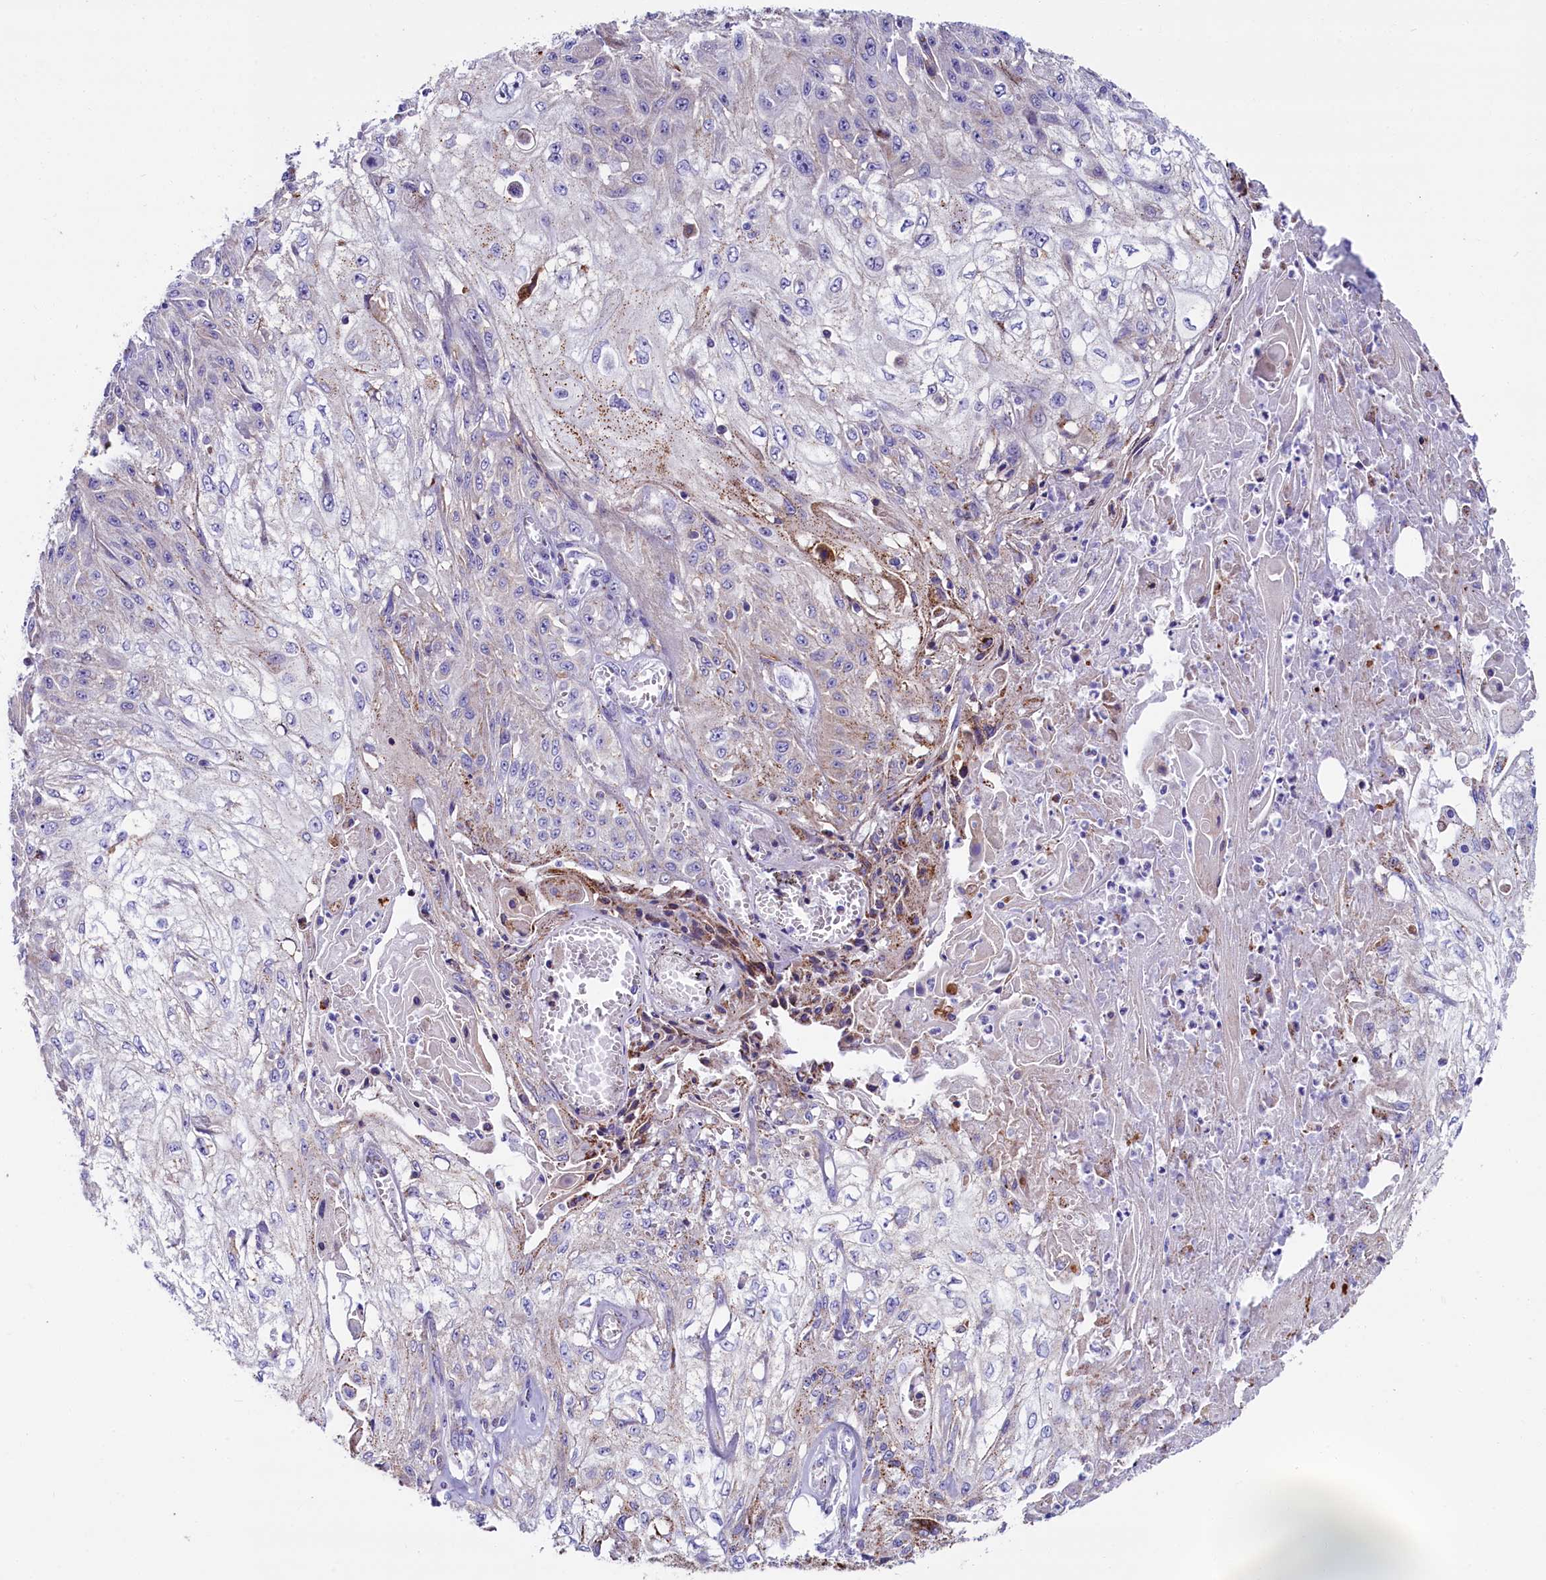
{"staining": {"intensity": "negative", "quantity": "none", "location": "none"}, "tissue": "skin cancer", "cell_type": "Tumor cells", "image_type": "cancer", "snomed": [{"axis": "morphology", "description": "Squamous cell carcinoma, NOS"}, {"axis": "morphology", "description": "Squamous cell carcinoma, metastatic, NOS"}, {"axis": "topography", "description": "Skin"}, {"axis": "topography", "description": "Lymph node"}], "caption": "DAB immunohistochemical staining of human skin cancer shows no significant expression in tumor cells.", "gene": "IL20RA", "patient": {"sex": "male", "age": 75}}